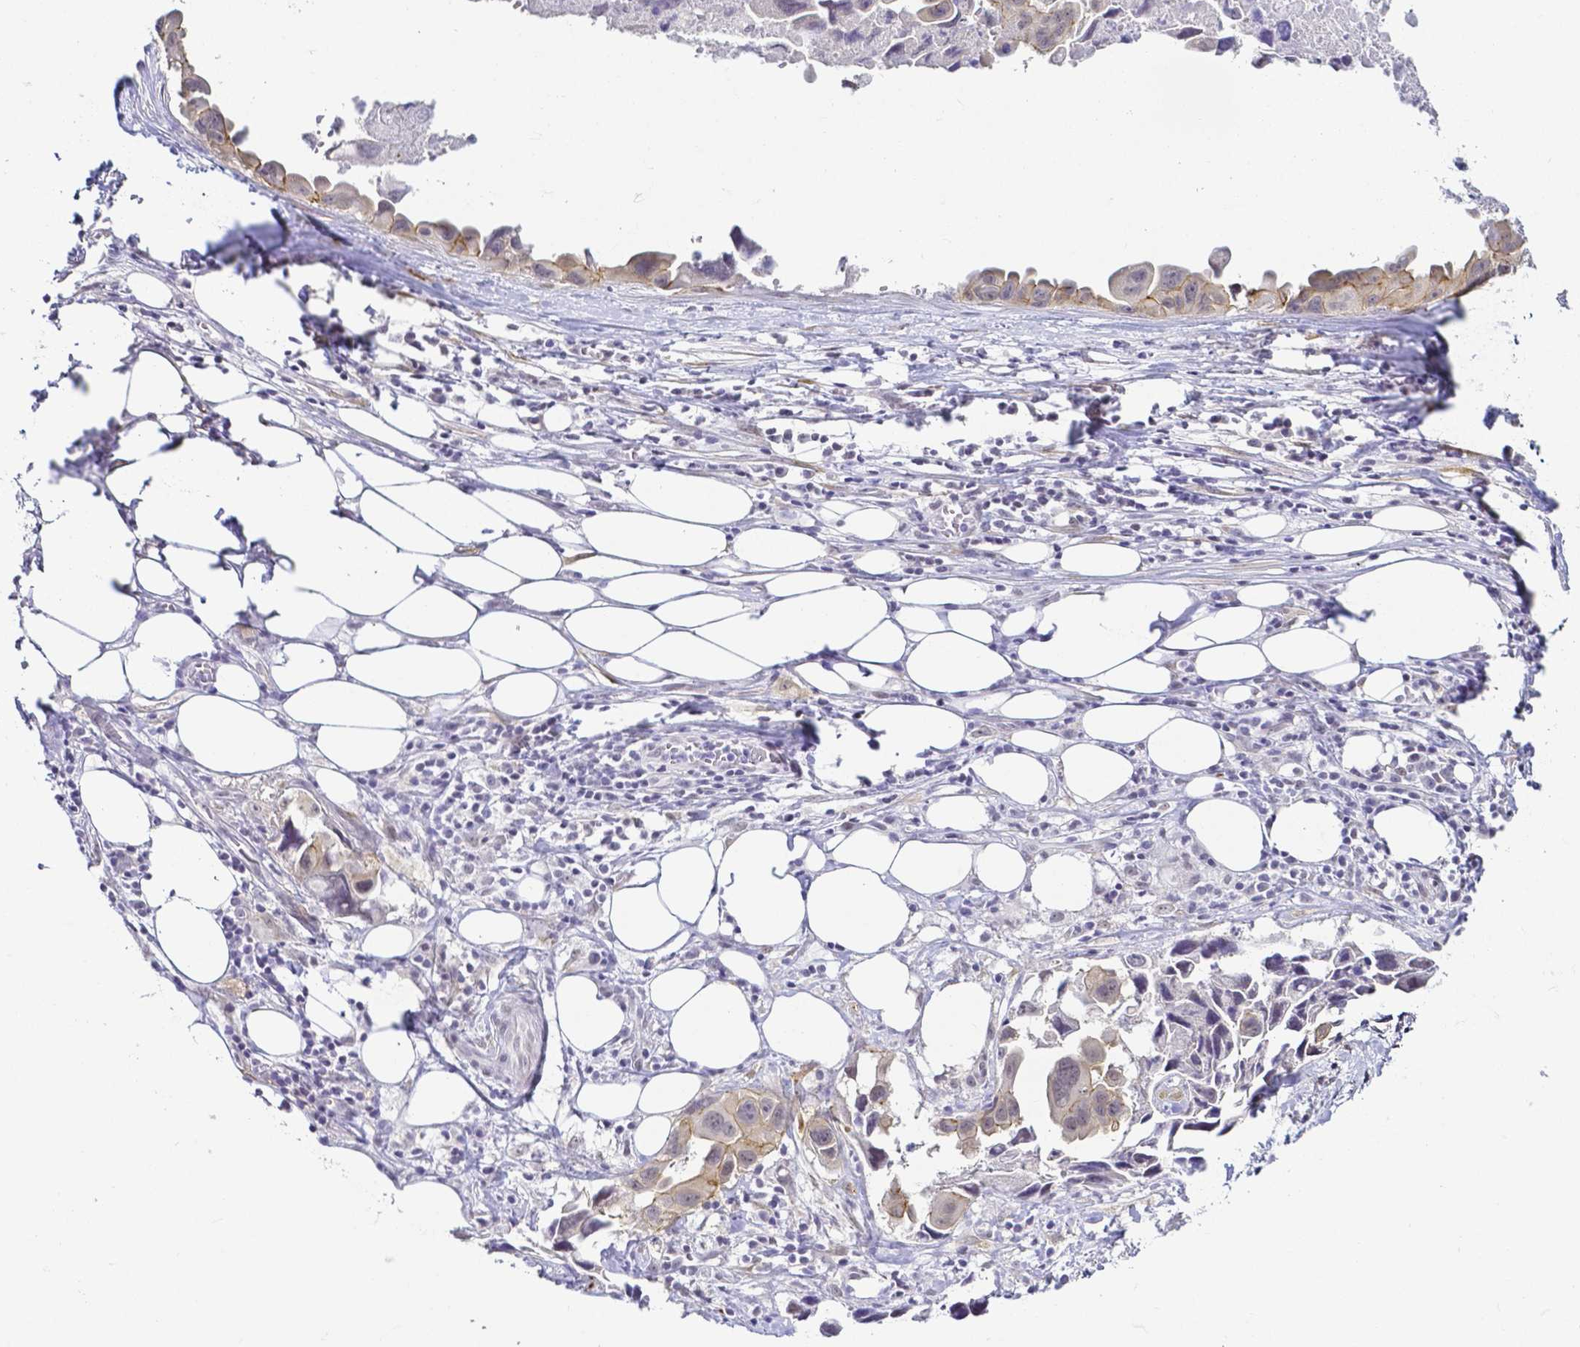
{"staining": {"intensity": "moderate", "quantity": "<25%", "location": "cytoplasmic/membranous"}, "tissue": "lung cancer", "cell_type": "Tumor cells", "image_type": "cancer", "snomed": [{"axis": "morphology", "description": "Adenocarcinoma, NOS"}, {"axis": "topography", "description": "Lymph node"}, {"axis": "topography", "description": "Lung"}], "caption": "Tumor cells display low levels of moderate cytoplasmic/membranous expression in about <25% of cells in lung cancer.", "gene": "FAM83G", "patient": {"sex": "male", "age": 64}}